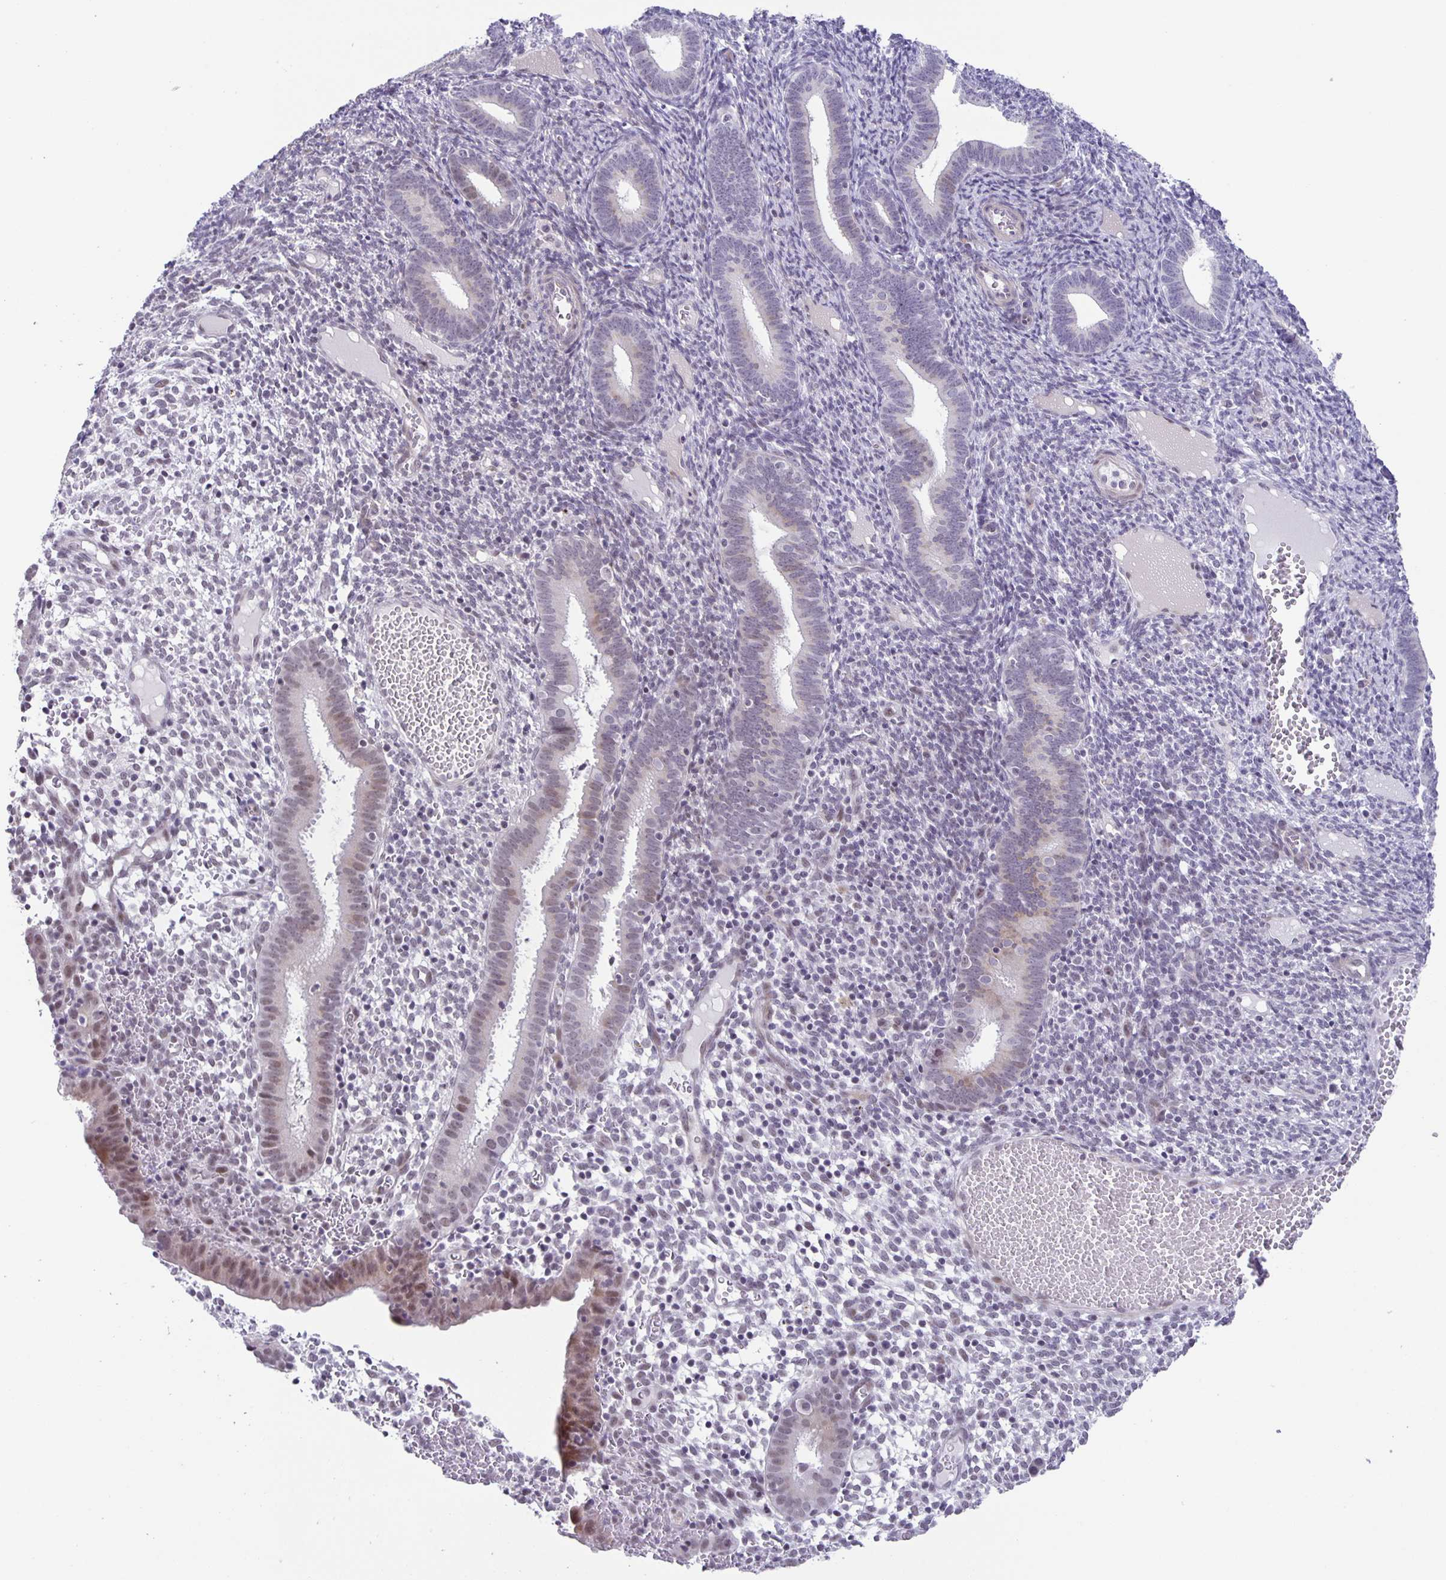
{"staining": {"intensity": "negative", "quantity": "none", "location": "none"}, "tissue": "endometrium", "cell_type": "Cells in endometrial stroma", "image_type": "normal", "snomed": [{"axis": "morphology", "description": "Normal tissue, NOS"}, {"axis": "topography", "description": "Endometrium"}], "caption": "Protein analysis of normal endometrium shows no significant expression in cells in endometrial stroma. (Immunohistochemistry (ihc), brightfield microscopy, high magnification).", "gene": "PHRF1", "patient": {"sex": "female", "age": 41}}